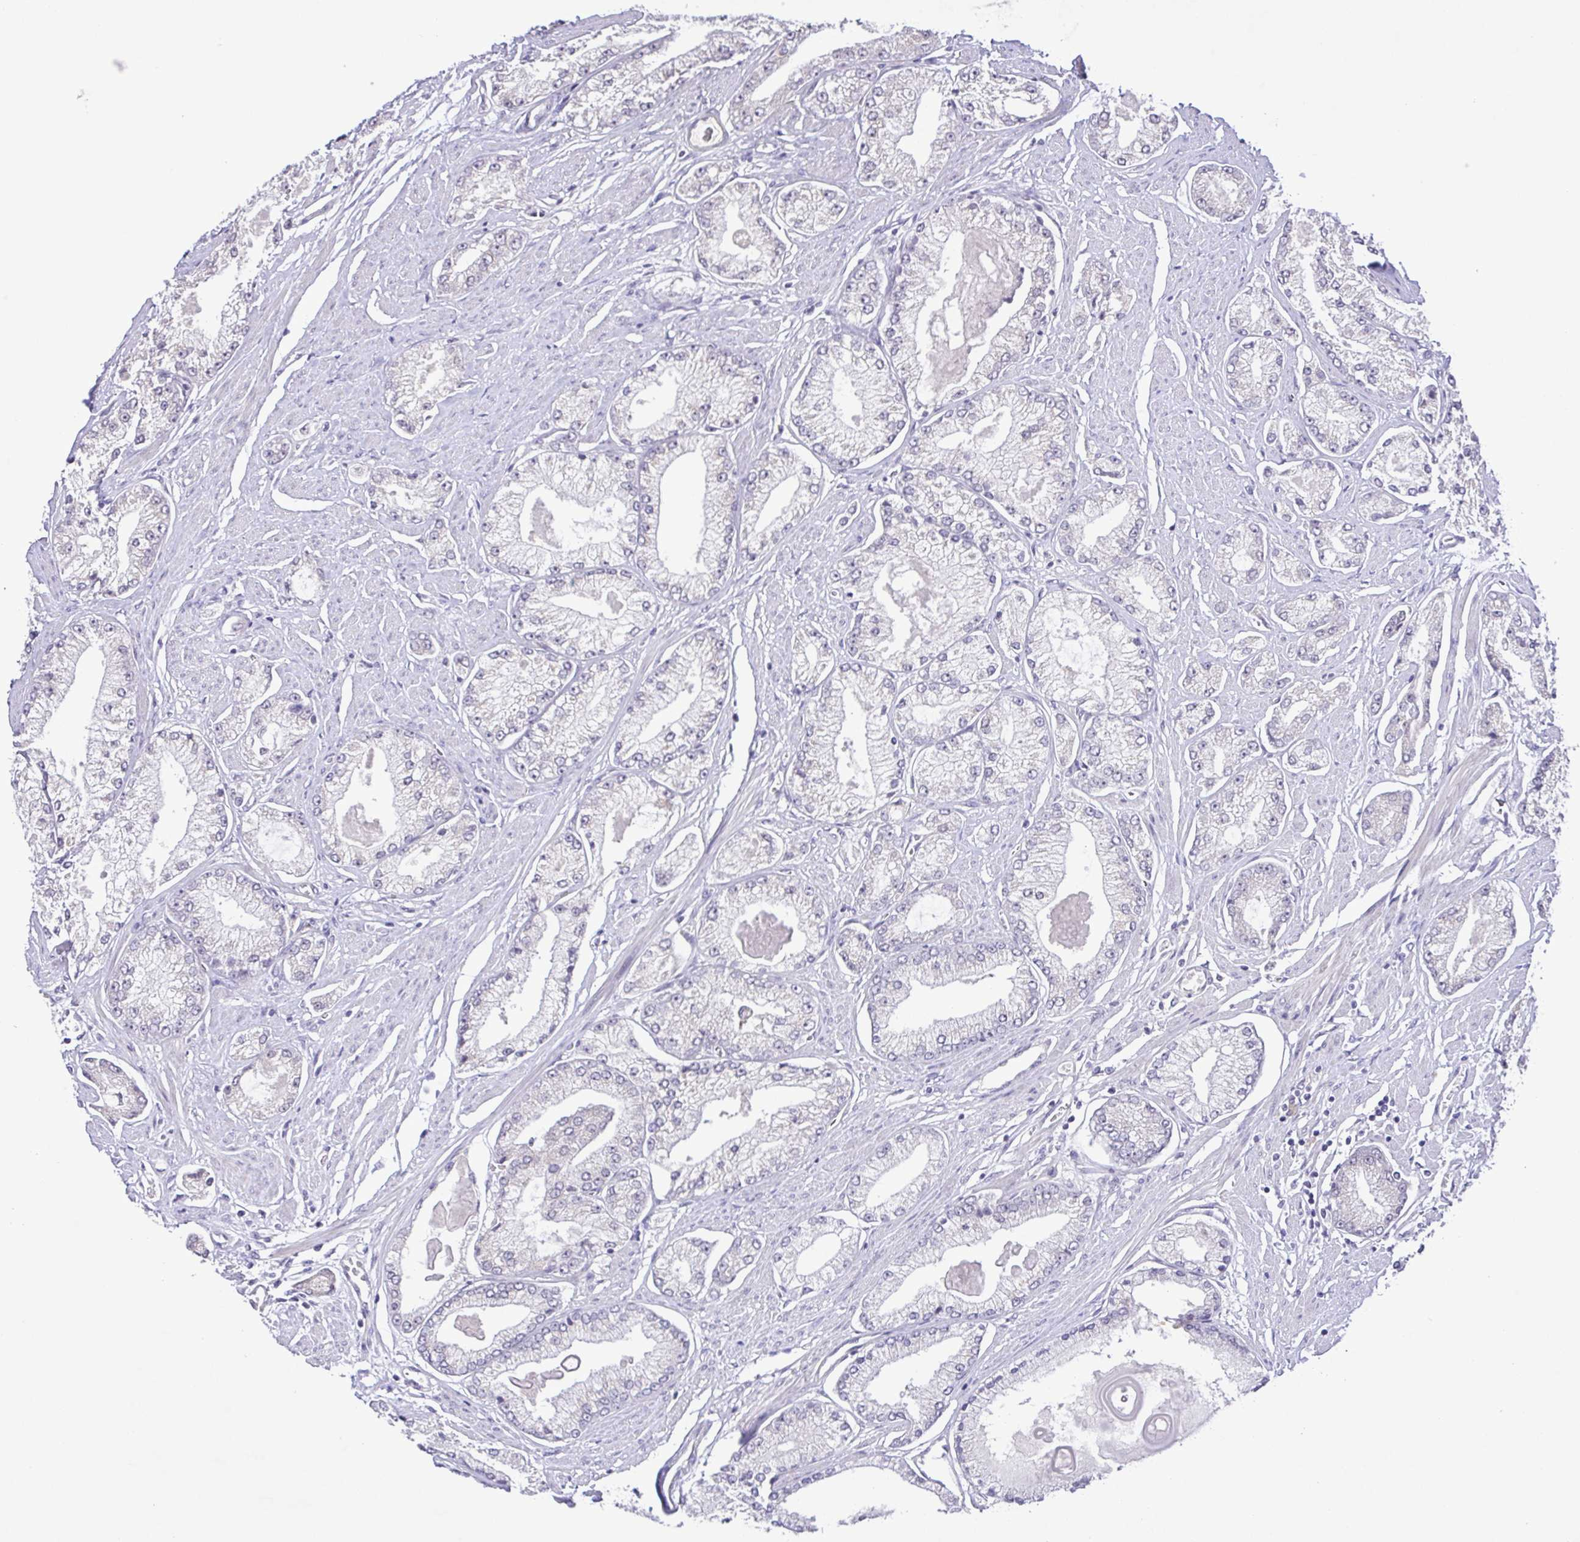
{"staining": {"intensity": "negative", "quantity": "none", "location": "none"}, "tissue": "prostate cancer", "cell_type": "Tumor cells", "image_type": "cancer", "snomed": [{"axis": "morphology", "description": "Adenocarcinoma, High grade"}, {"axis": "topography", "description": "Prostate"}], "caption": "Tumor cells are negative for brown protein staining in prostate cancer.", "gene": "IL1RN", "patient": {"sex": "male", "age": 68}}